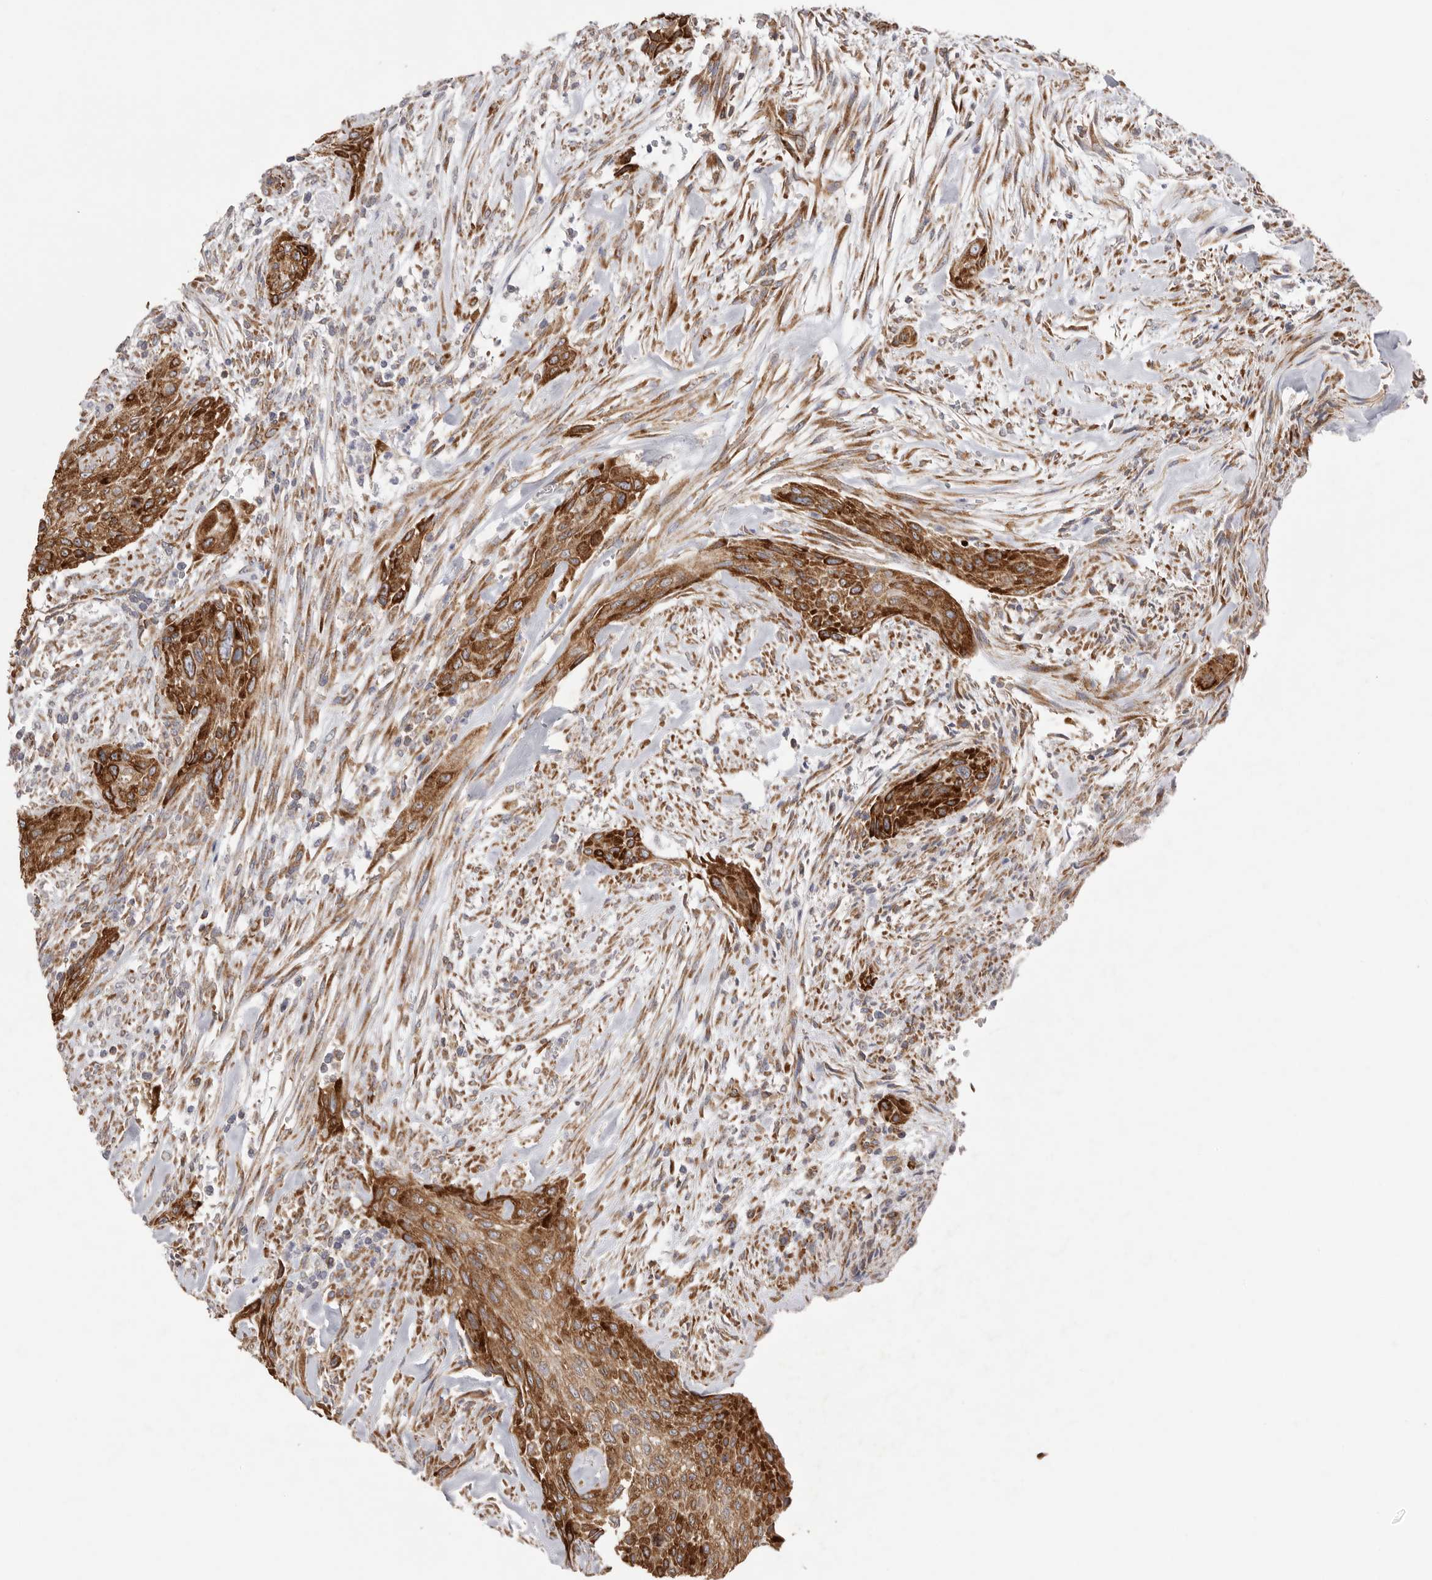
{"staining": {"intensity": "strong", "quantity": ">75%", "location": "cytoplasmic/membranous"}, "tissue": "urothelial cancer", "cell_type": "Tumor cells", "image_type": "cancer", "snomed": [{"axis": "morphology", "description": "Urothelial carcinoma, Low grade"}, {"axis": "morphology", "description": "Urothelial carcinoma, High grade"}, {"axis": "topography", "description": "Urinary bladder"}], "caption": "High-power microscopy captured an immunohistochemistry histopathology image of urothelial cancer, revealing strong cytoplasmic/membranous staining in approximately >75% of tumor cells.", "gene": "SERBP1", "patient": {"sex": "male", "age": 35}}